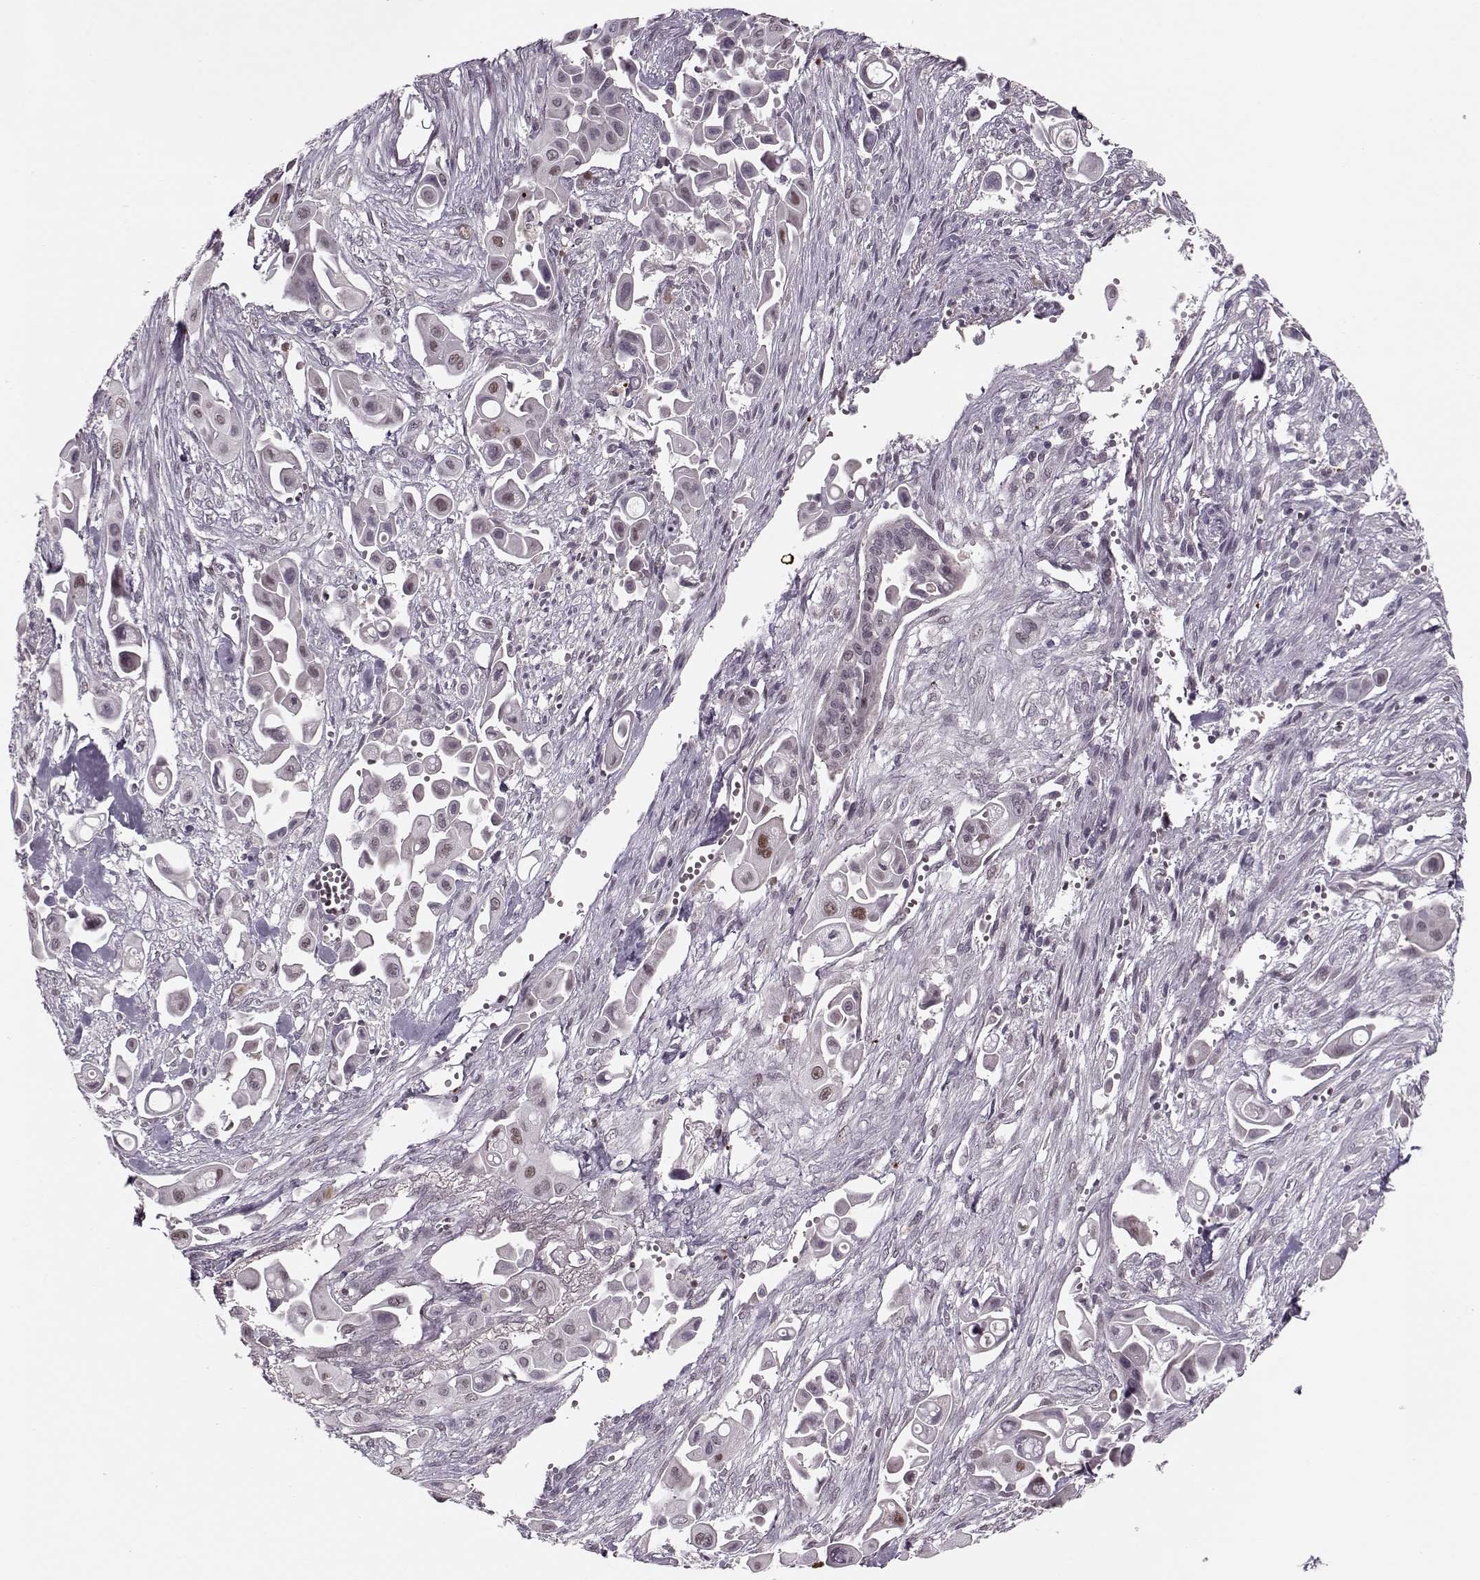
{"staining": {"intensity": "weak", "quantity": "<25%", "location": "nuclear"}, "tissue": "pancreatic cancer", "cell_type": "Tumor cells", "image_type": "cancer", "snomed": [{"axis": "morphology", "description": "Adenocarcinoma, NOS"}, {"axis": "topography", "description": "Pancreas"}], "caption": "Immunohistochemistry of human adenocarcinoma (pancreatic) displays no staining in tumor cells.", "gene": "DNAI3", "patient": {"sex": "male", "age": 50}}